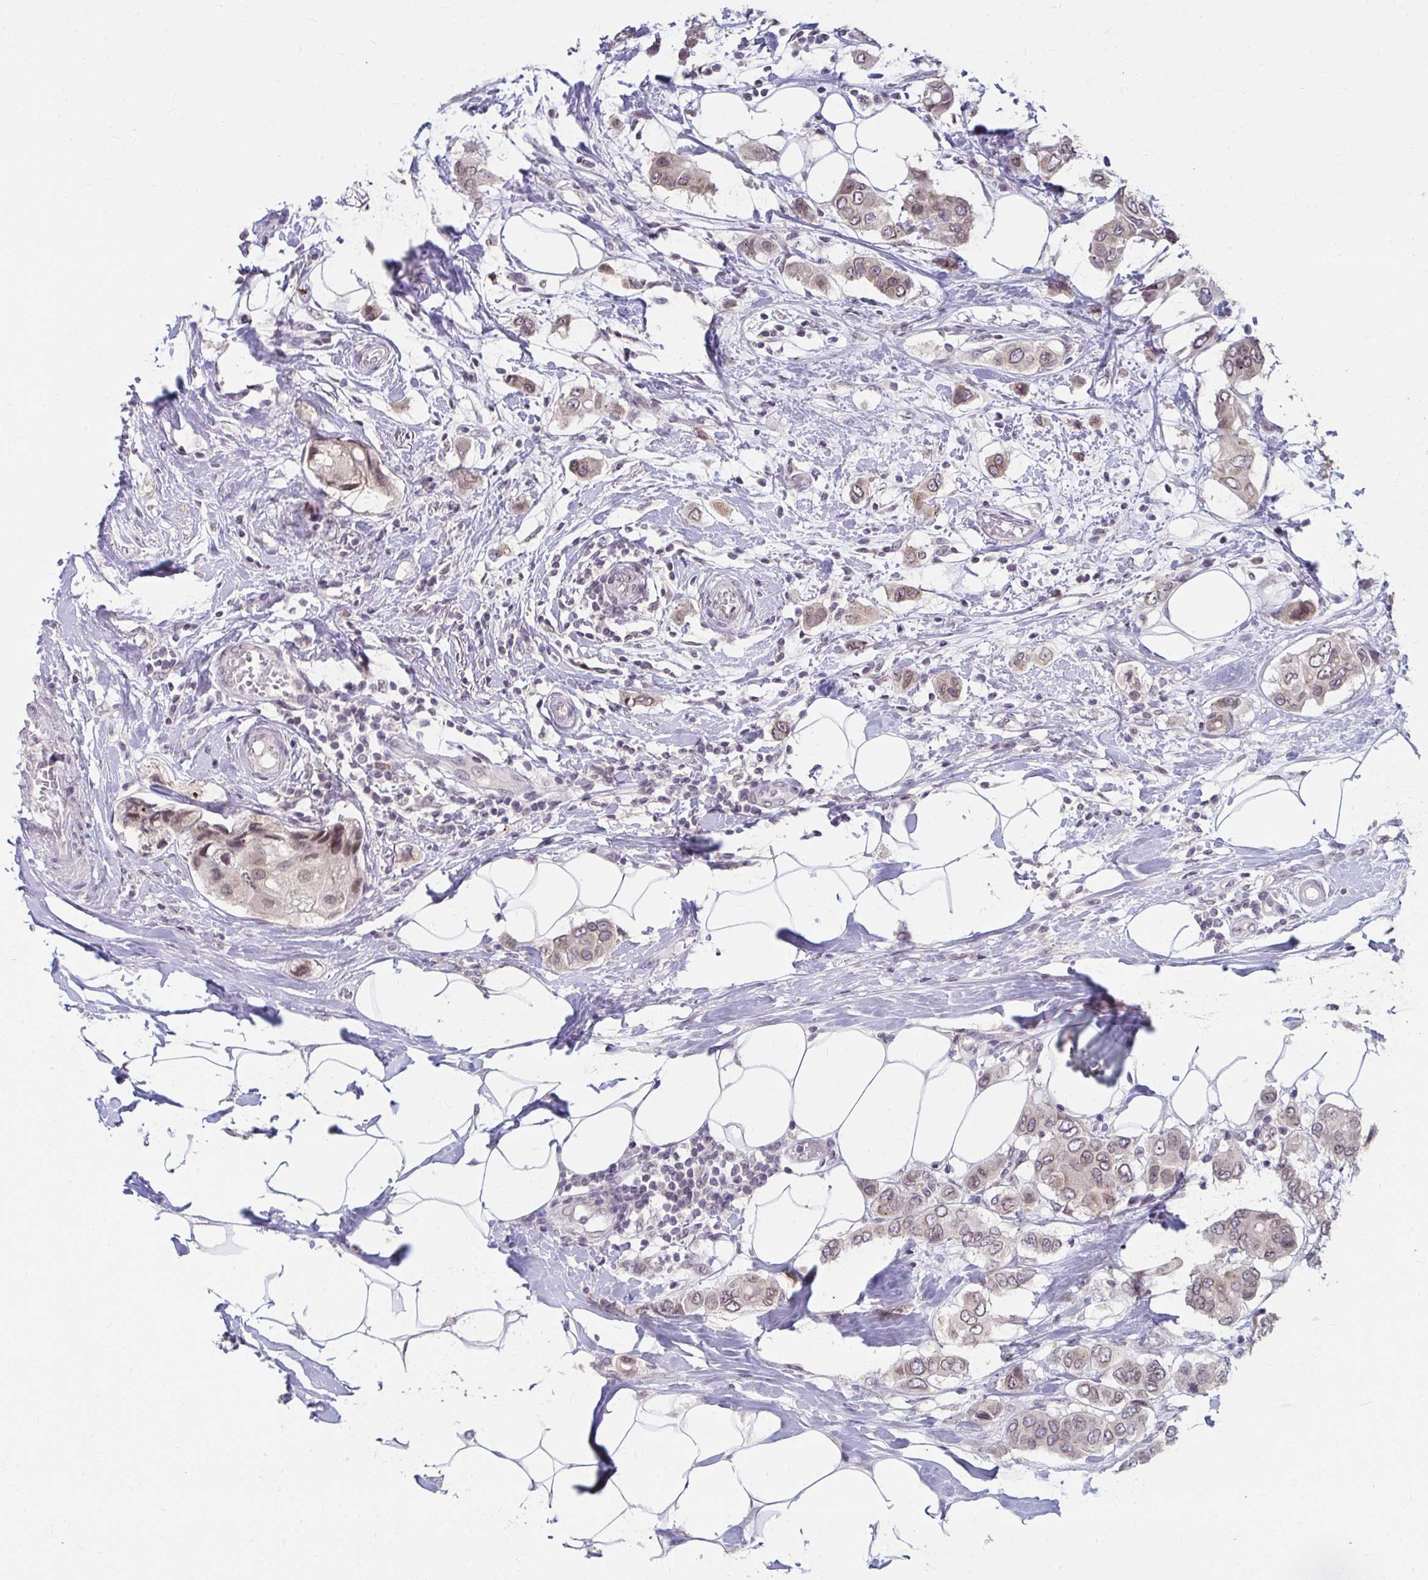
{"staining": {"intensity": "weak", "quantity": ">75%", "location": "cytoplasmic/membranous,nuclear"}, "tissue": "breast cancer", "cell_type": "Tumor cells", "image_type": "cancer", "snomed": [{"axis": "morphology", "description": "Lobular carcinoma"}, {"axis": "topography", "description": "Breast"}], "caption": "DAB immunohistochemical staining of human lobular carcinoma (breast) displays weak cytoplasmic/membranous and nuclear protein staining in approximately >75% of tumor cells.", "gene": "NUP133", "patient": {"sex": "female", "age": 51}}